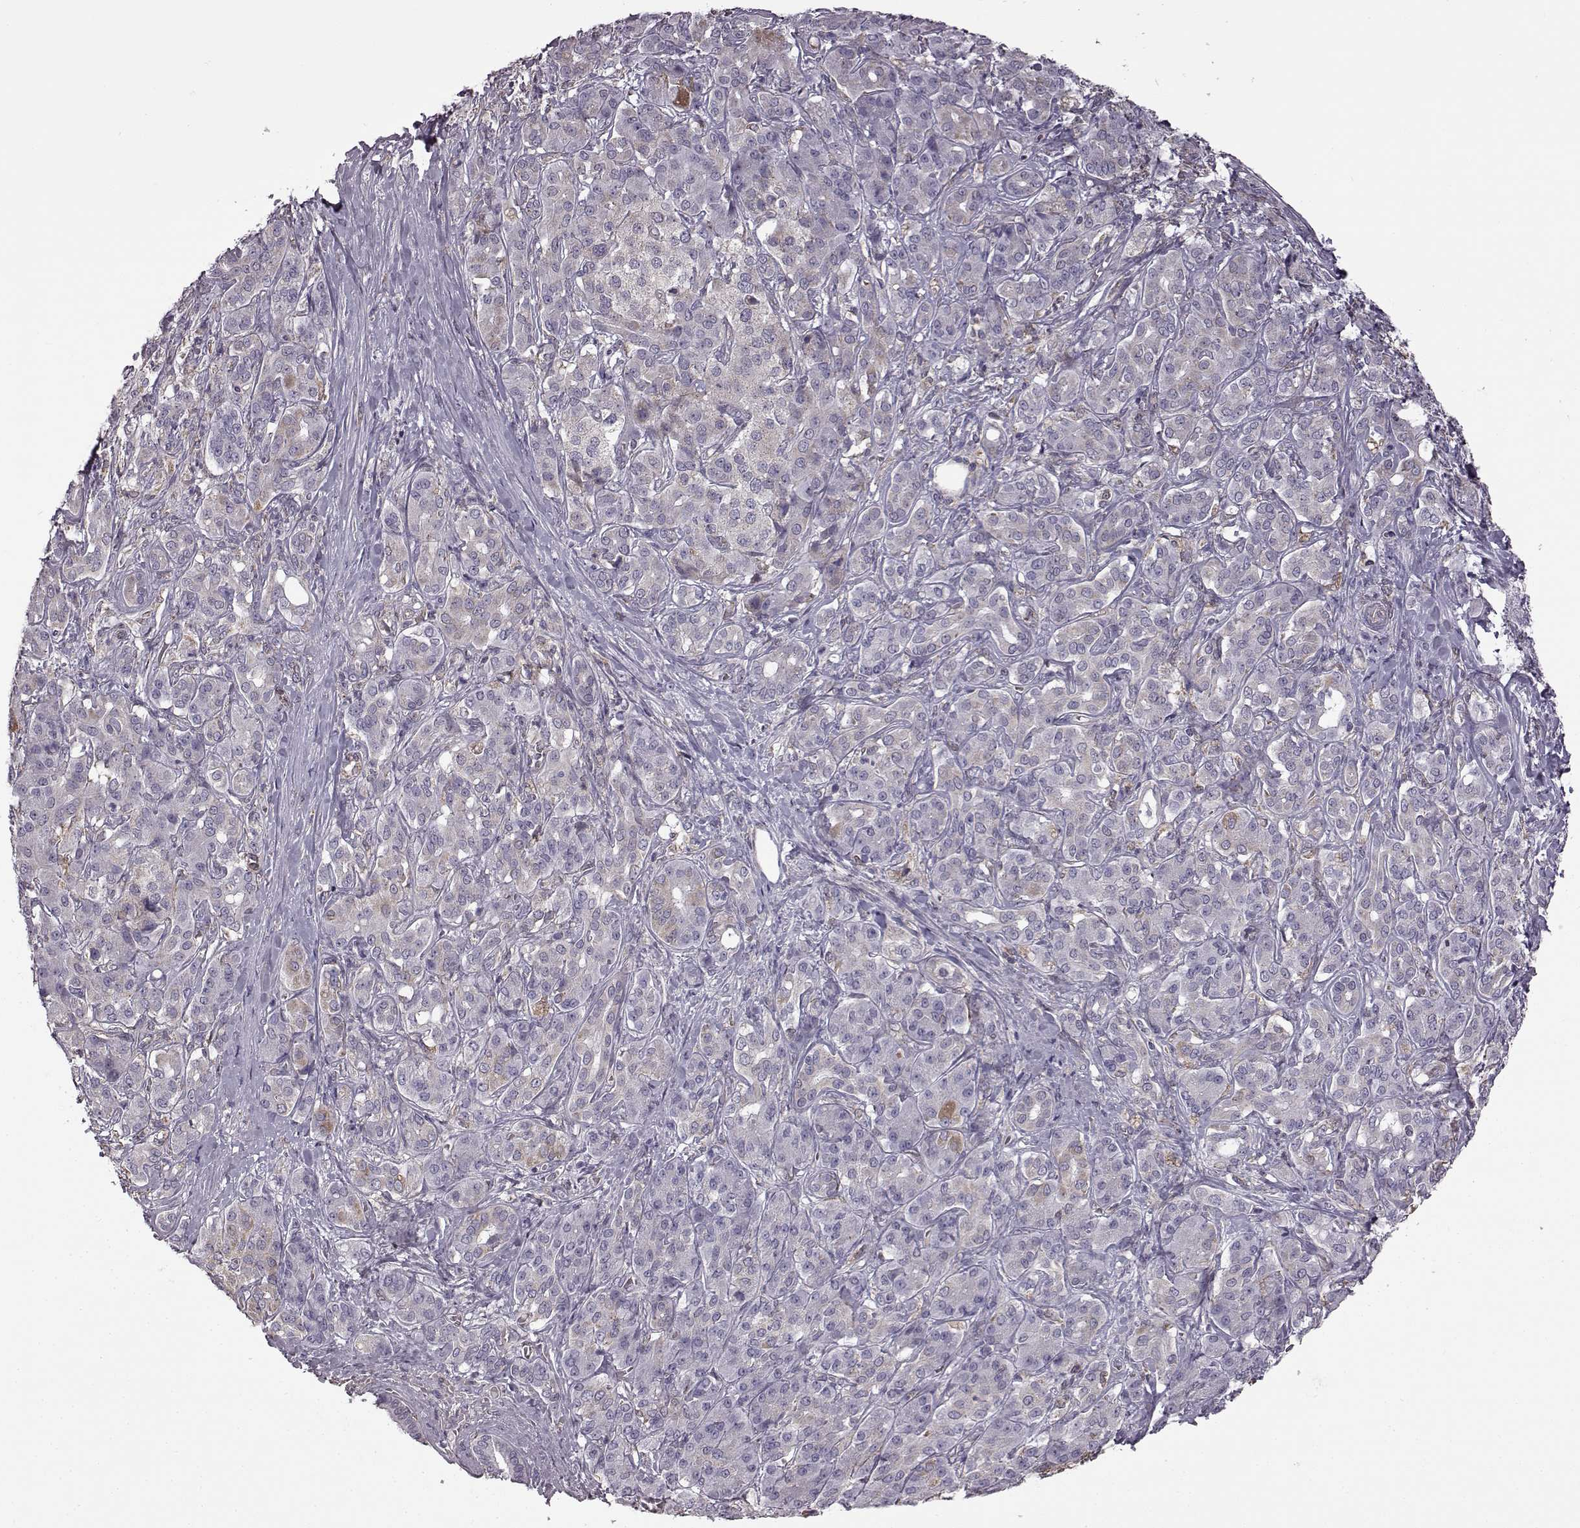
{"staining": {"intensity": "negative", "quantity": "none", "location": "none"}, "tissue": "pancreatic cancer", "cell_type": "Tumor cells", "image_type": "cancer", "snomed": [{"axis": "morphology", "description": "Normal tissue, NOS"}, {"axis": "morphology", "description": "Inflammation, NOS"}, {"axis": "morphology", "description": "Adenocarcinoma, NOS"}, {"axis": "topography", "description": "Pancreas"}], "caption": "This is a histopathology image of immunohistochemistry staining of pancreatic cancer (adenocarcinoma), which shows no positivity in tumor cells.", "gene": "B3GNT6", "patient": {"sex": "male", "age": 57}}